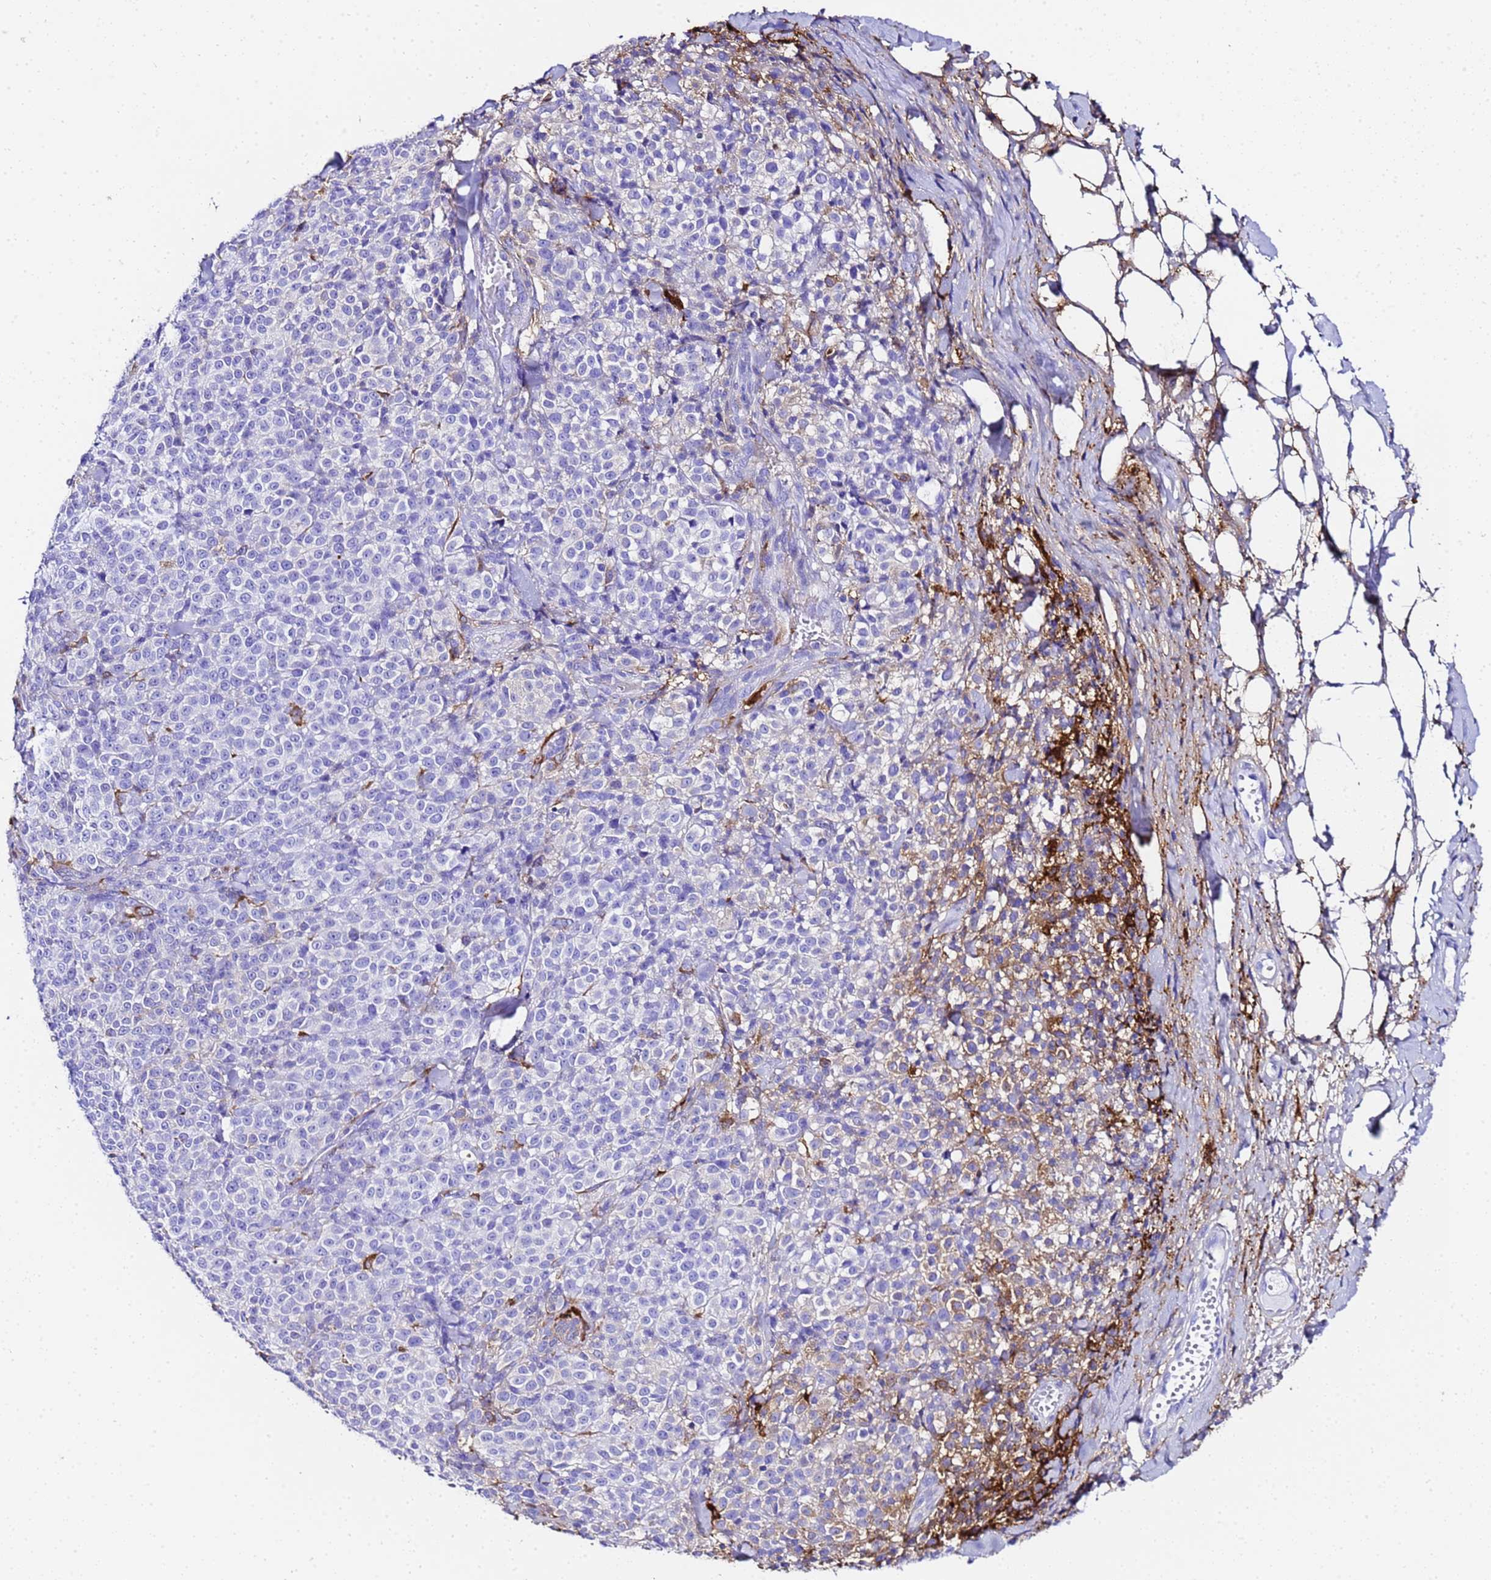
{"staining": {"intensity": "negative", "quantity": "none", "location": "none"}, "tissue": "melanoma", "cell_type": "Tumor cells", "image_type": "cancer", "snomed": [{"axis": "morphology", "description": "Normal tissue, NOS"}, {"axis": "morphology", "description": "Malignant melanoma, NOS"}, {"axis": "topography", "description": "Skin"}], "caption": "Immunohistochemical staining of melanoma reveals no significant staining in tumor cells. (DAB IHC visualized using brightfield microscopy, high magnification).", "gene": "FTL", "patient": {"sex": "female", "age": 34}}